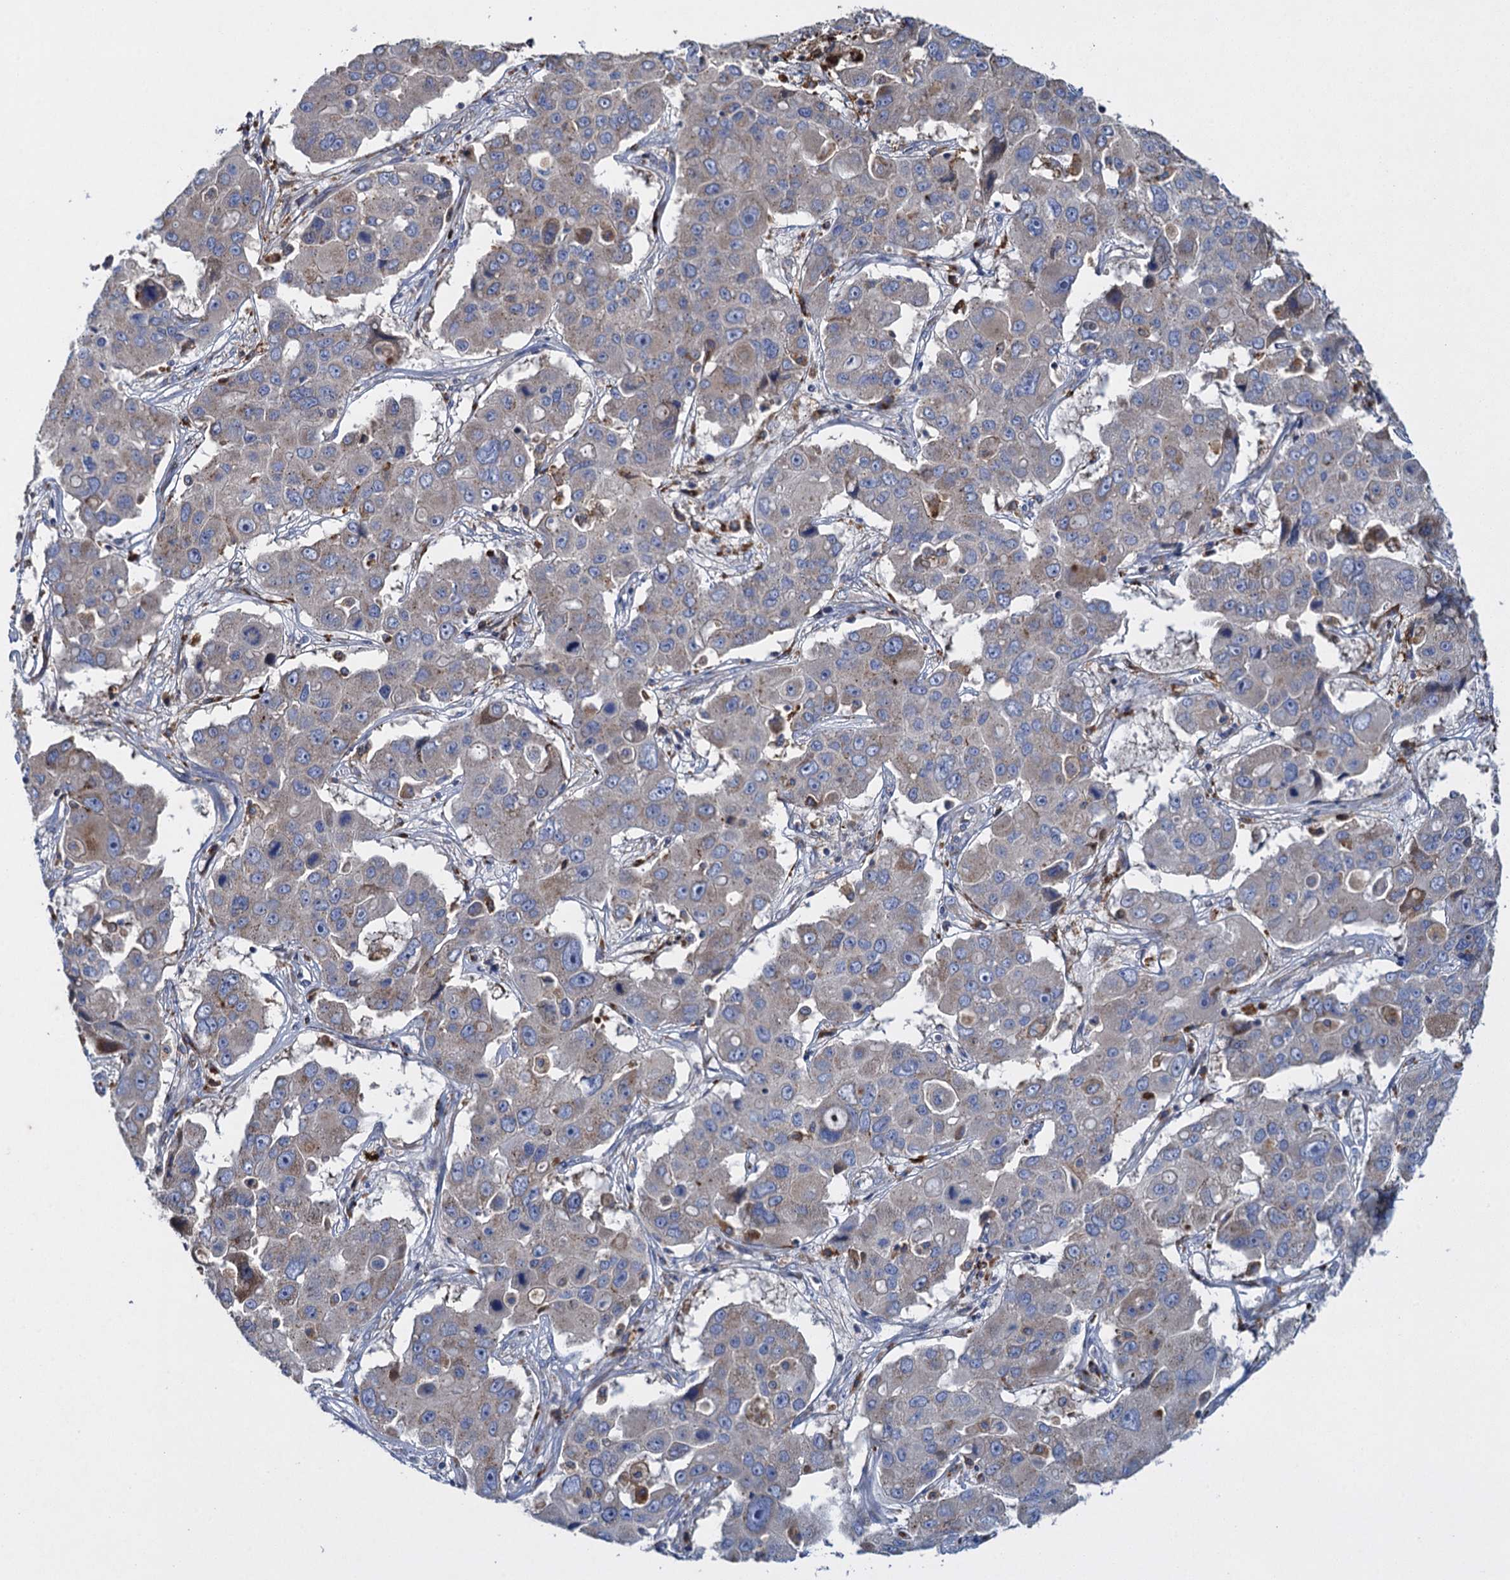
{"staining": {"intensity": "negative", "quantity": "none", "location": "none"}, "tissue": "liver cancer", "cell_type": "Tumor cells", "image_type": "cancer", "snomed": [{"axis": "morphology", "description": "Cholangiocarcinoma"}, {"axis": "topography", "description": "Liver"}], "caption": "The histopathology image demonstrates no staining of tumor cells in cholangiocarcinoma (liver).", "gene": "TXNDC11", "patient": {"sex": "male", "age": 67}}